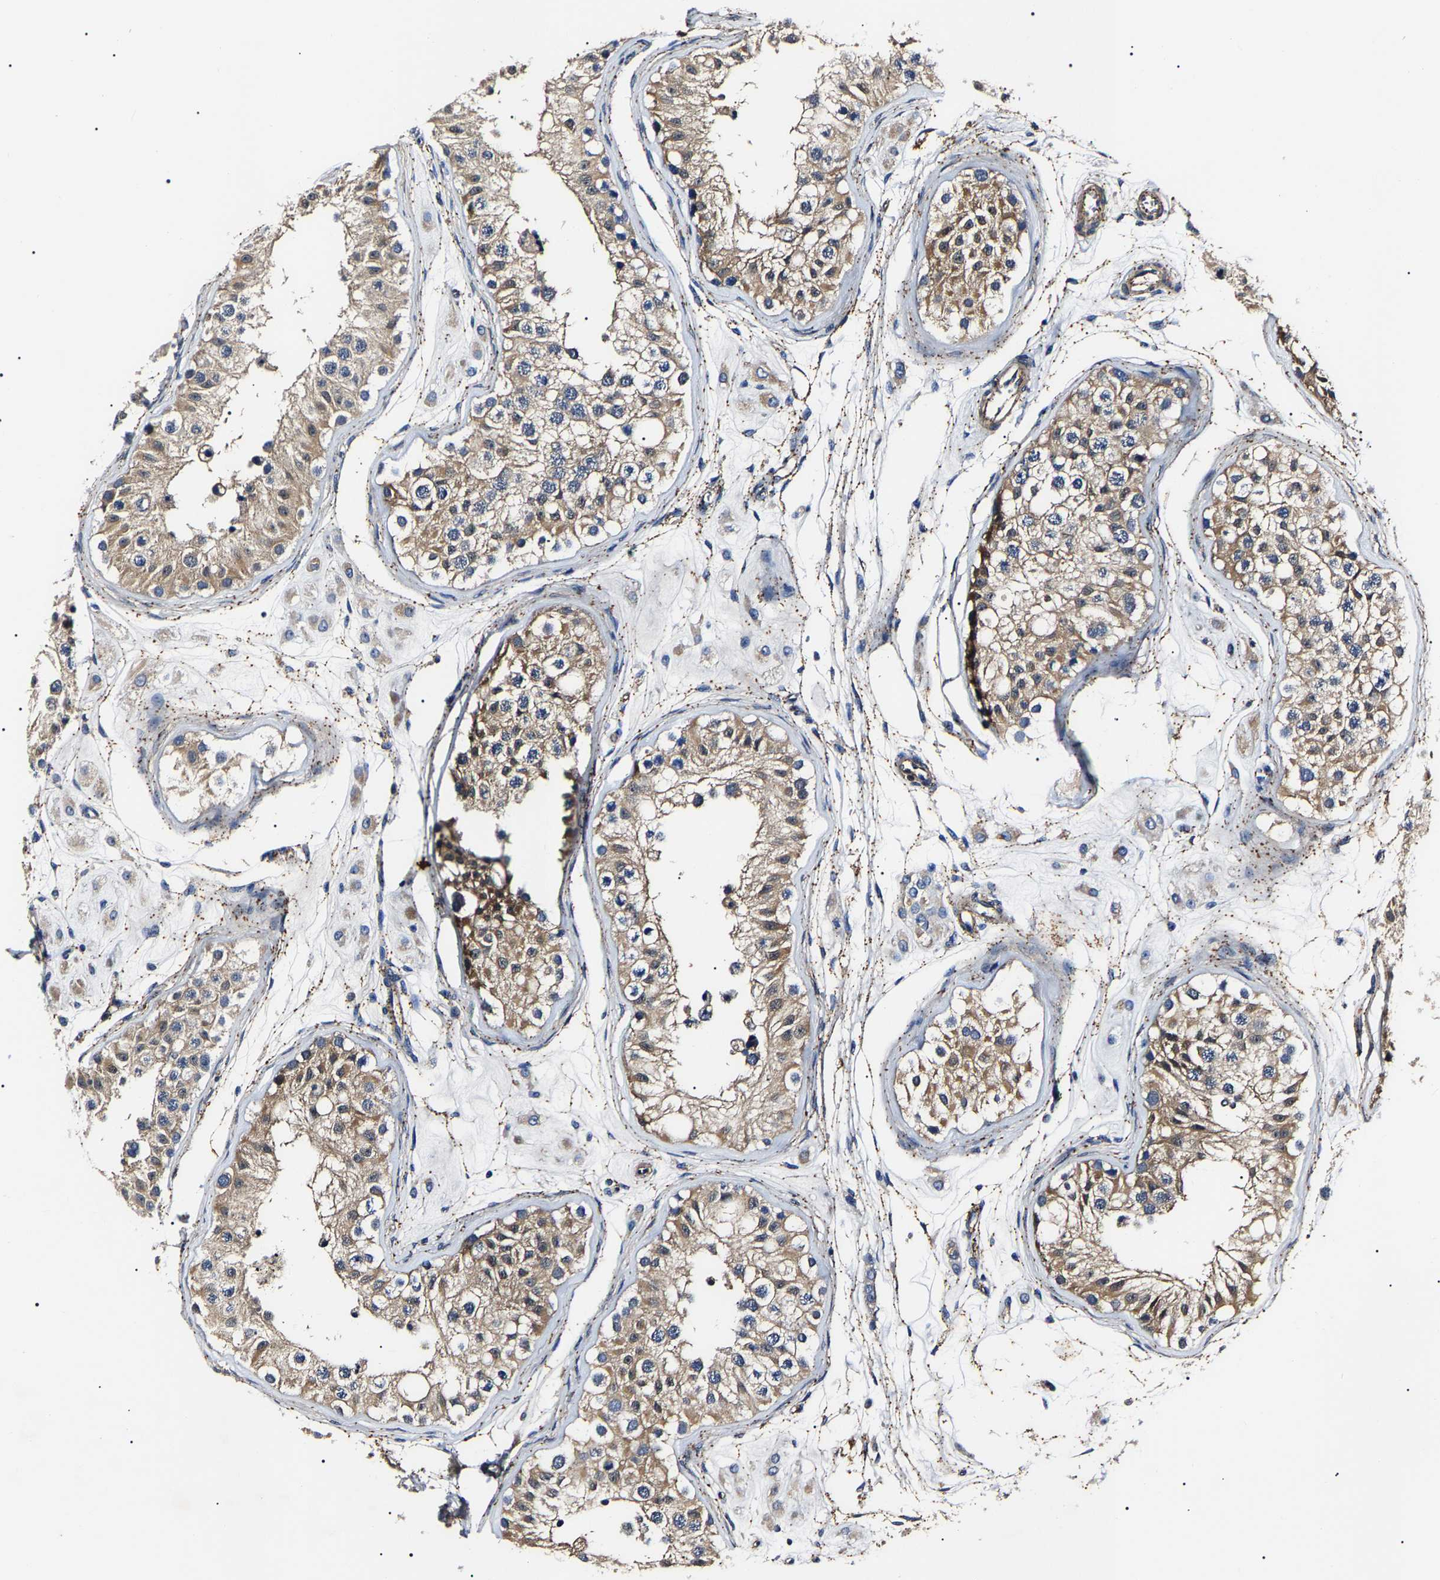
{"staining": {"intensity": "weak", "quantity": ">75%", "location": "cytoplasmic/membranous"}, "tissue": "testis", "cell_type": "Cells in seminiferous ducts", "image_type": "normal", "snomed": [{"axis": "morphology", "description": "Normal tissue, NOS"}, {"axis": "morphology", "description": "Adenocarcinoma, metastatic, NOS"}, {"axis": "topography", "description": "Testis"}], "caption": "Protein analysis of unremarkable testis reveals weak cytoplasmic/membranous staining in about >75% of cells in seminiferous ducts.", "gene": "KLHL42", "patient": {"sex": "male", "age": 26}}